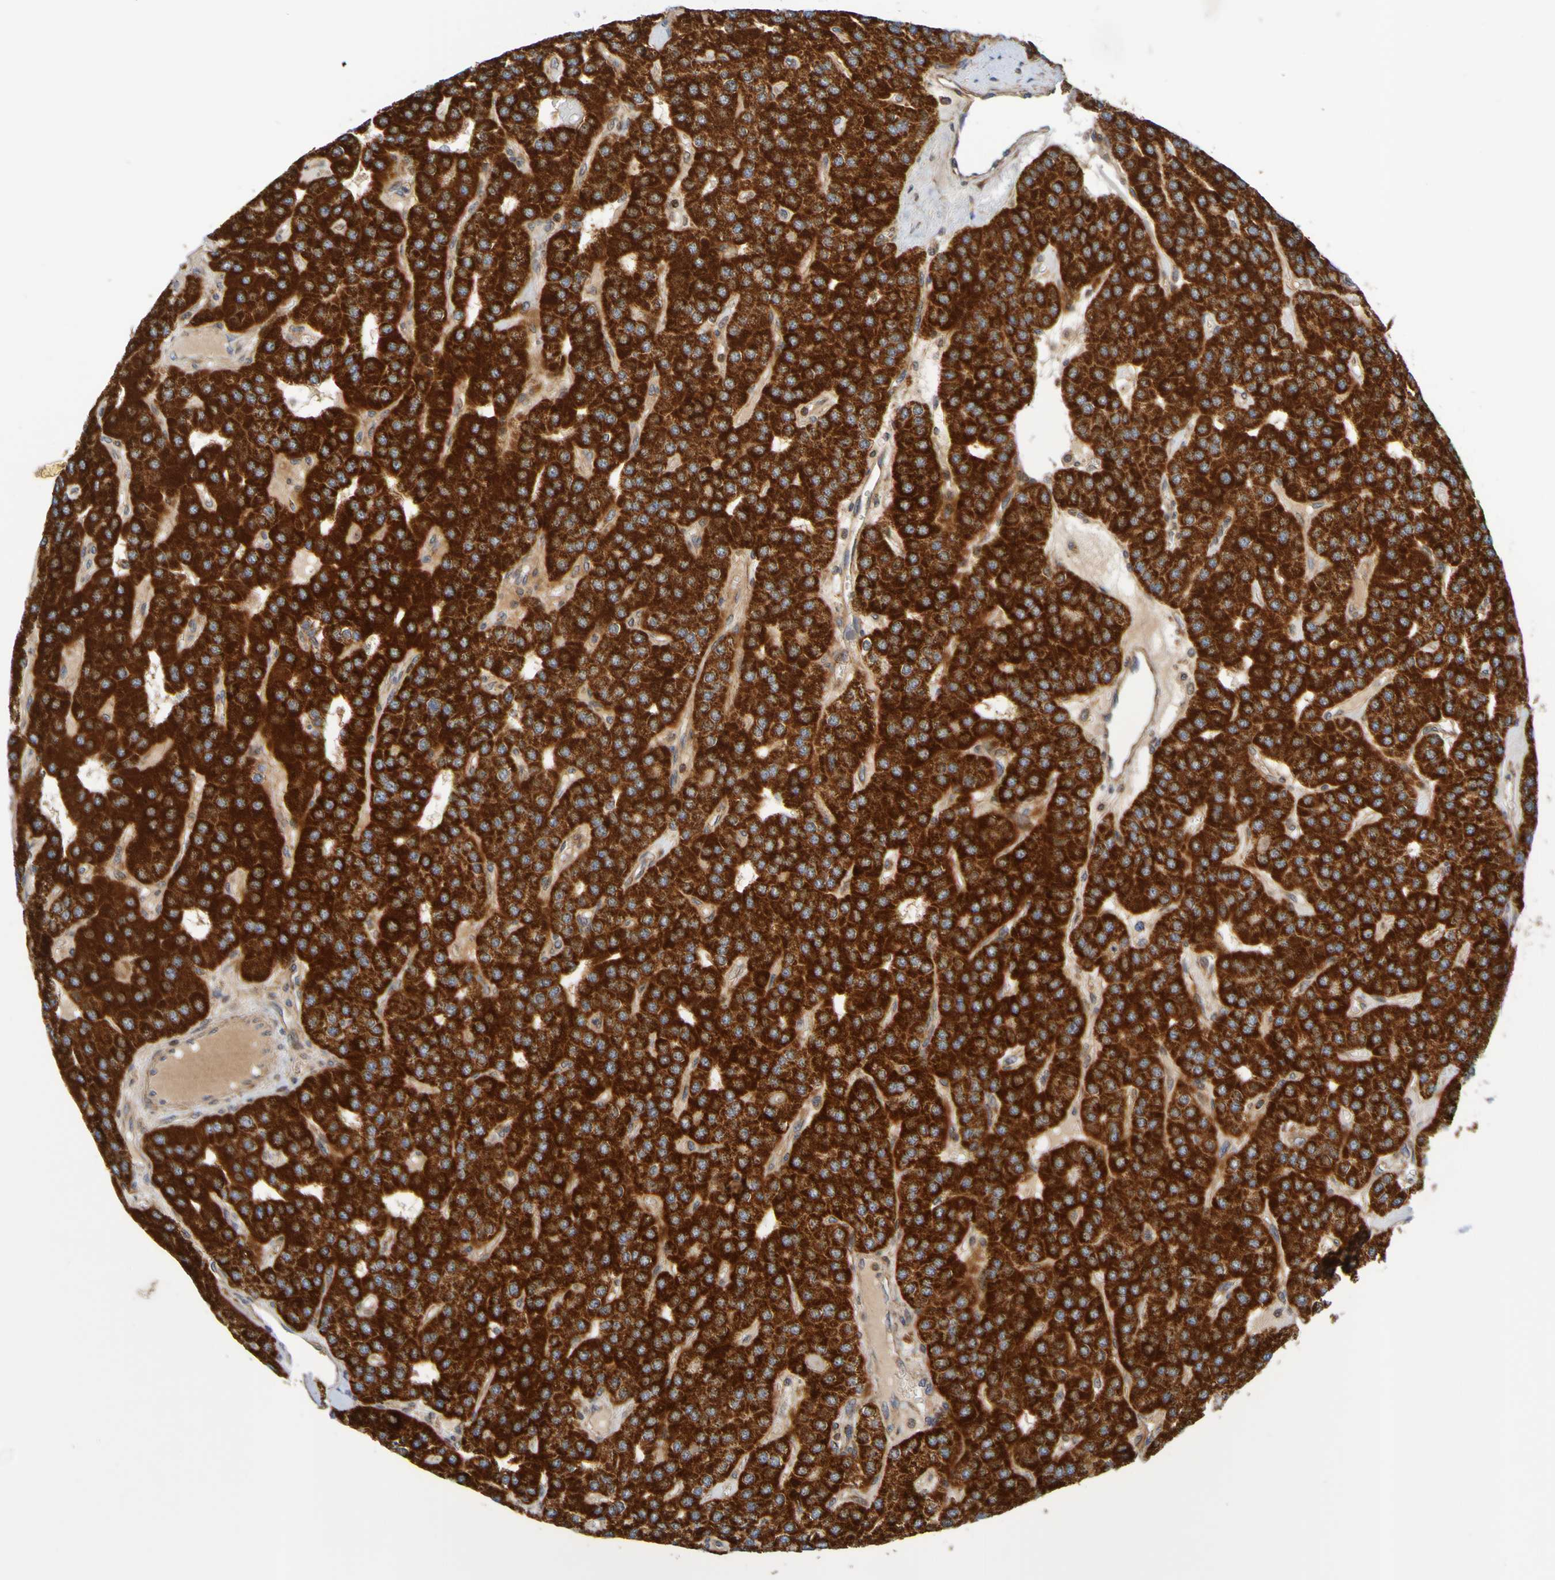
{"staining": {"intensity": "strong", "quantity": "25%-75%", "location": "cytoplasmic/membranous,nuclear"}, "tissue": "parathyroid gland", "cell_type": "Glandular cells", "image_type": "normal", "snomed": [{"axis": "morphology", "description": "Normal tissue, NOS"}, {"axis": "morphology", "description": "Adenoma, NOS"}, {"axis": "topography", "description": "Parathyroid gland"}], "caption": "Parathyroid gland stained with a brown dye exhibits strong cytoplasmic/membranous,nuclear positive positivity in about 25%-75% of glandular cells.", "gene": "CCDC51", "patient": {"sex": "female", "age": 86}}